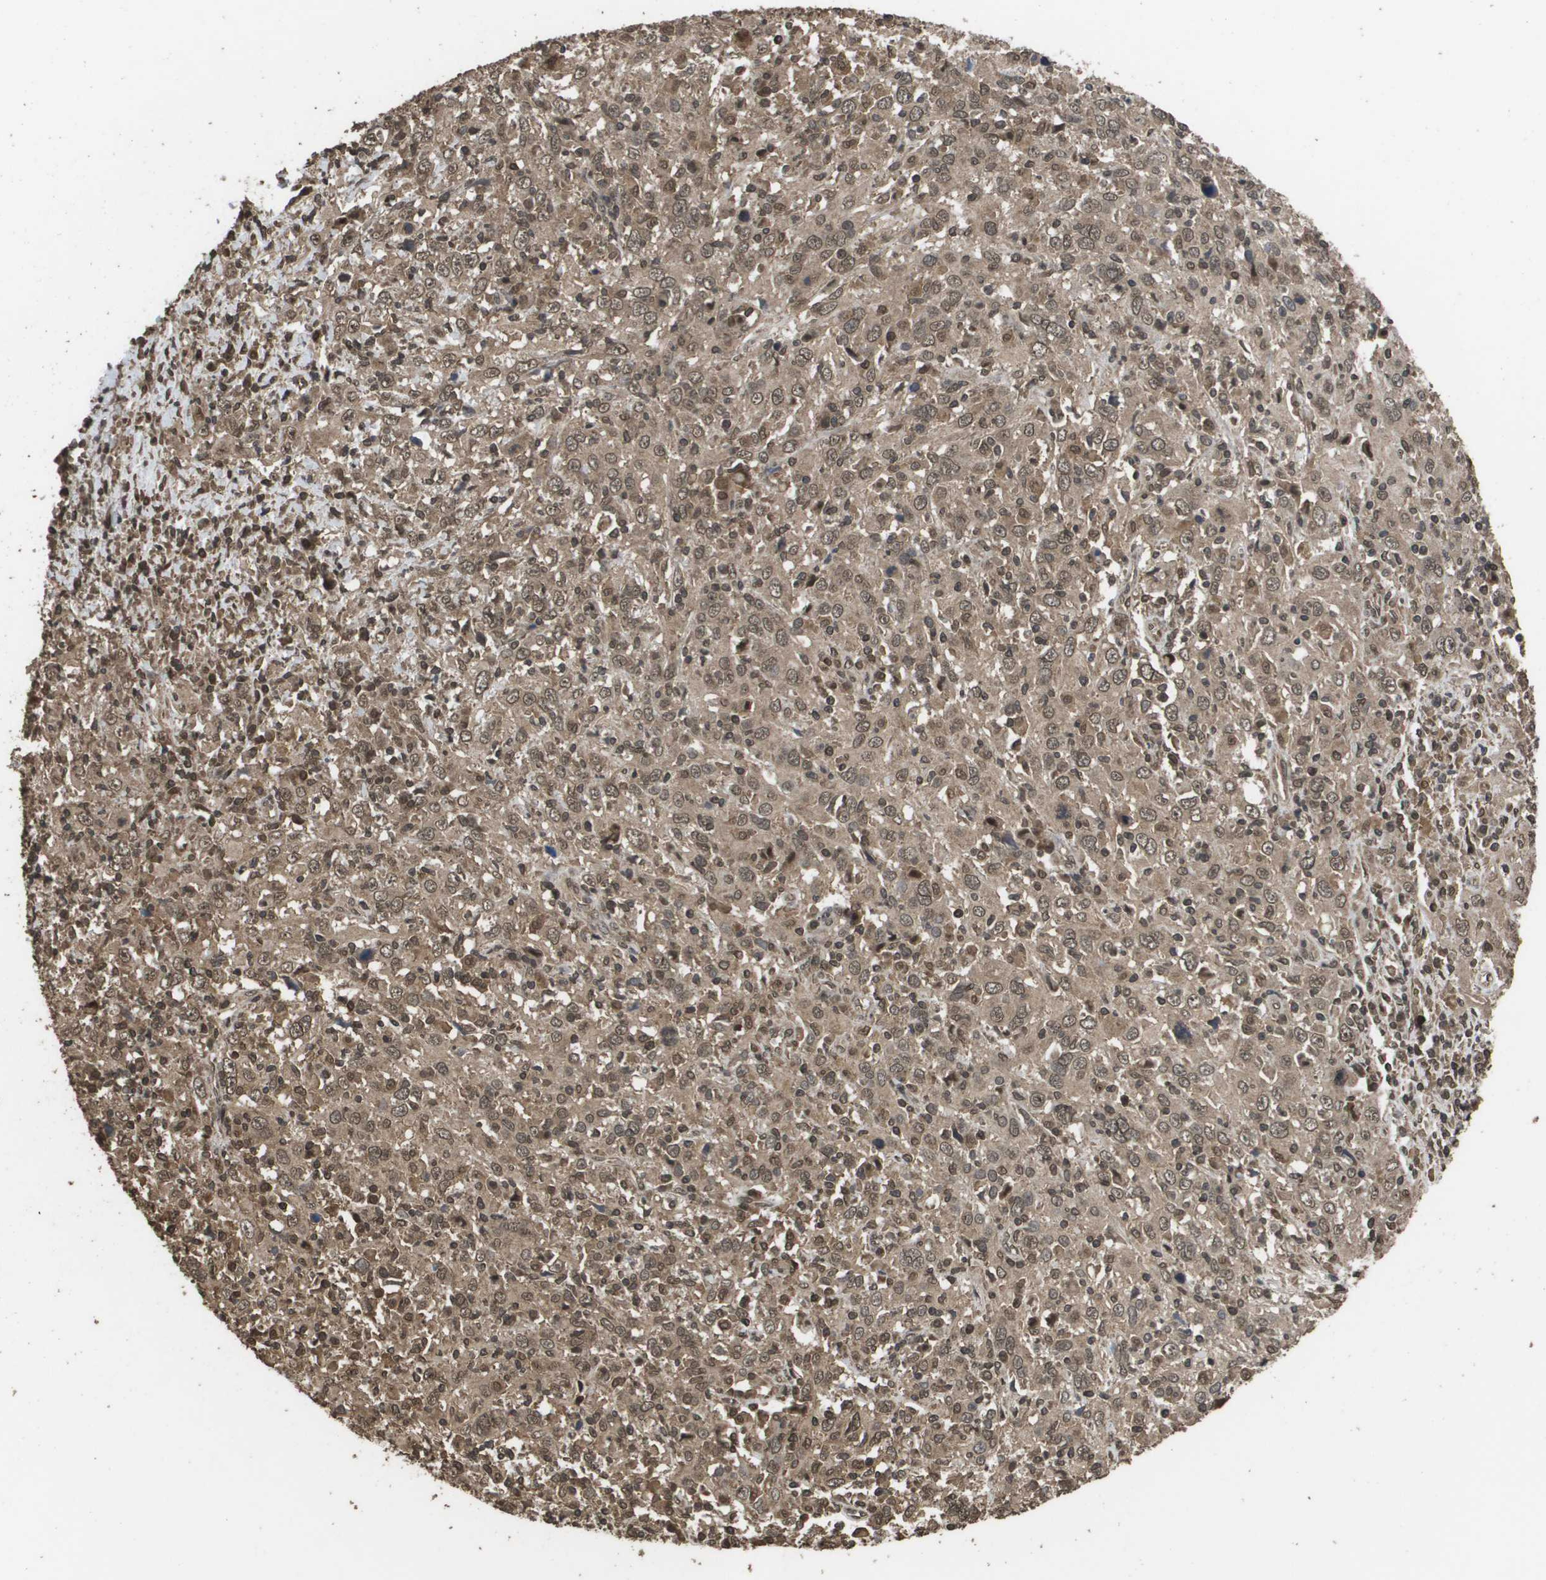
{"staining": {"intensity": "moderate", "quantity": ">75%", "location": "cytoplasmic/membranous,nuclear"}, "tissue": "cervical cancer", "cell_type": "Tumor cells", "image_type": "cancer", "snomed": [{"axis": "morphology", "description": "Squamous cell carcinoma, NOS"}, {"axis": "topography", "description": "Cervix"}], "caption": "Cervical cancer (squamous cell carcinoma) stained with DAB immunohistochemistry (IHC) shows medium levels of moderate cytoplasmic/membranous and nuclear positivity in approximately >75% of tumor cells.", "gene": "AXIN2", "patient": {"sex": "female", "age": 46}}